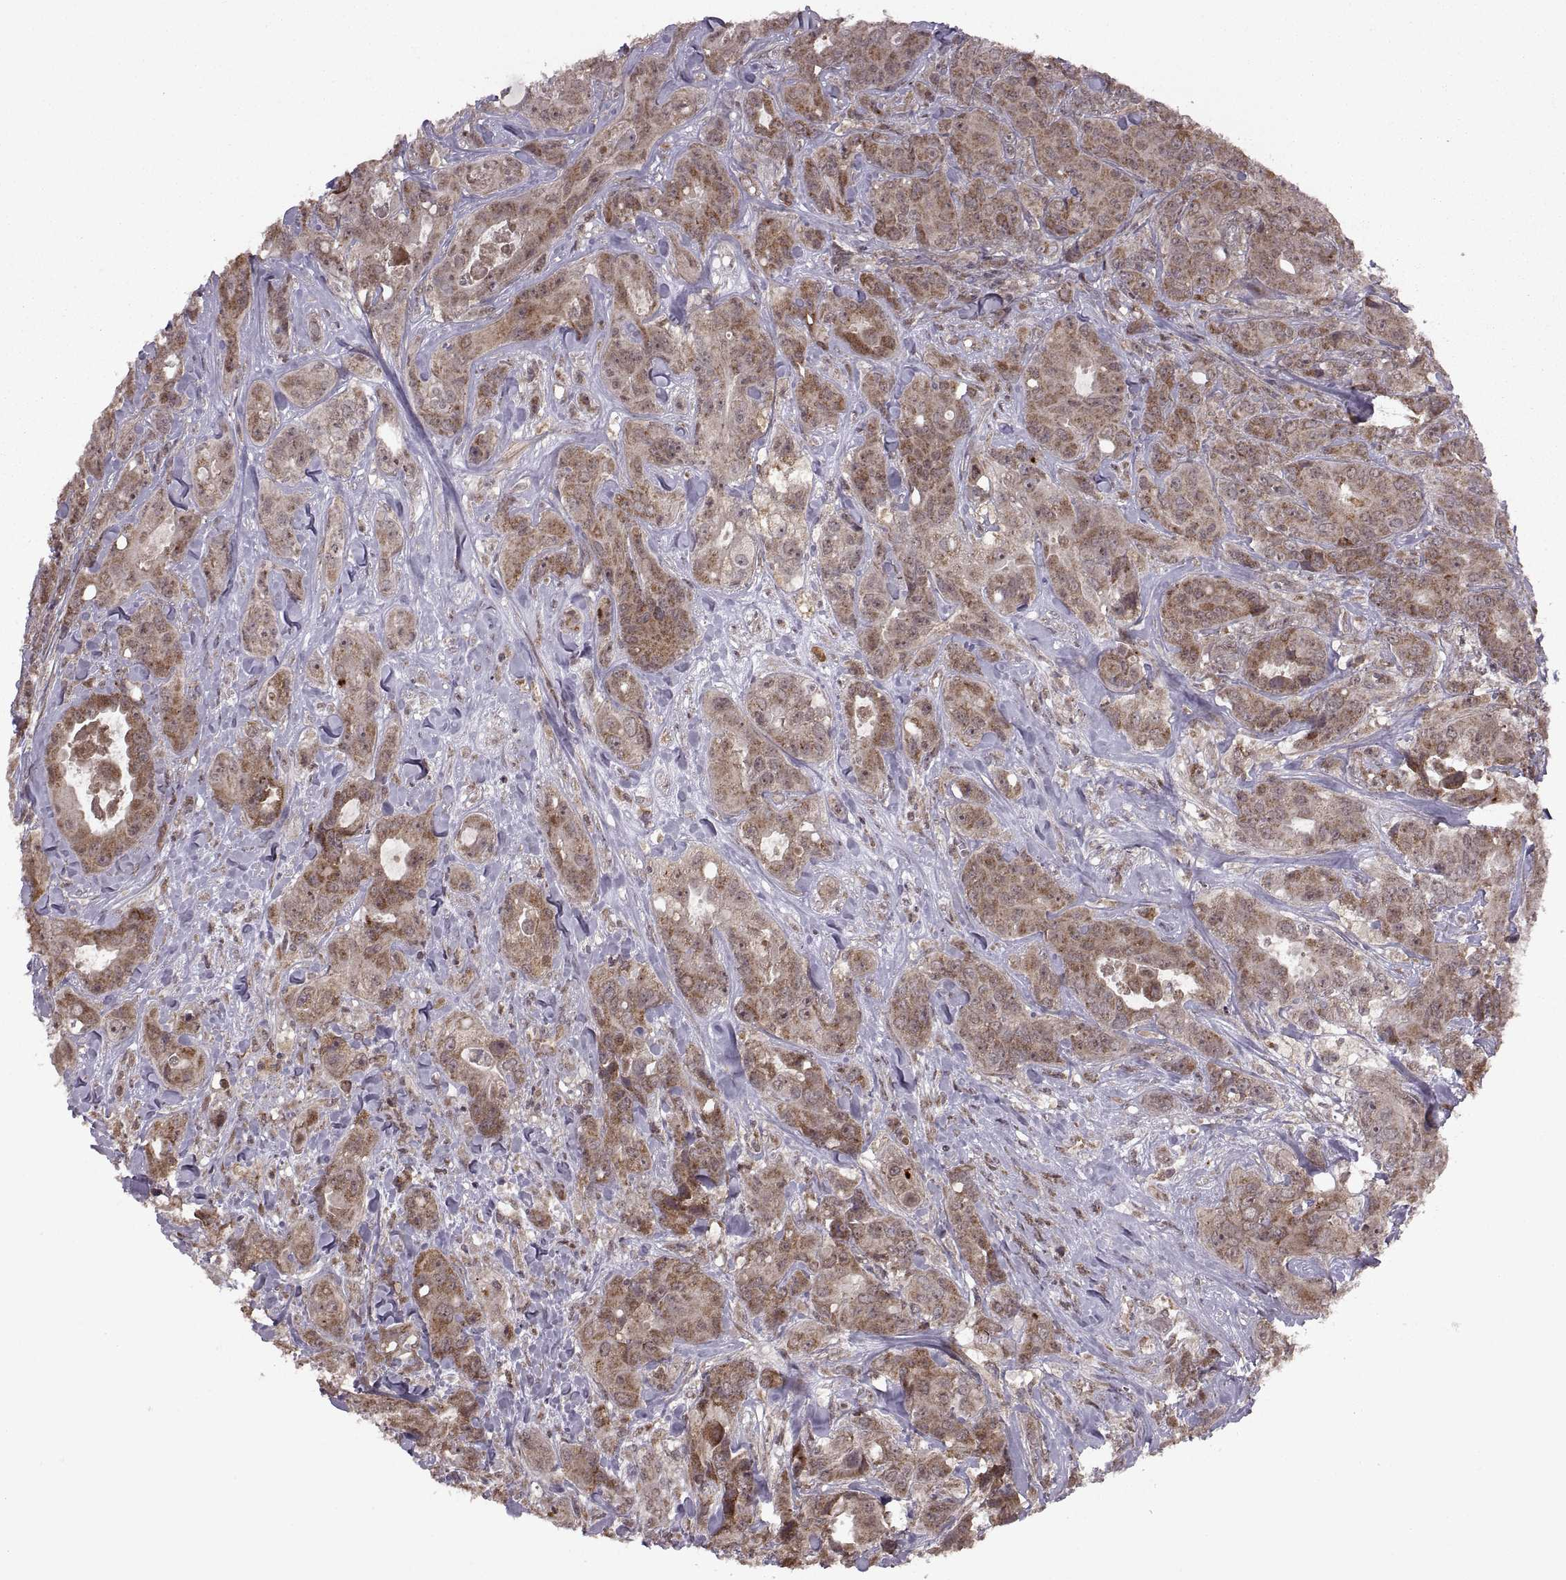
{"staining": {"intensity": "weak", "quantity": ">75%", "location": "cytoplasmic/membranous"}, "tissue": "breast cancer", "cell_type": "Tumor cells", "image_type": "cancer", "snomed": [{"axis": "morphology", "description": "Duct carcinoma"}, {"axis": "topography", "description": "Breast"}], "caption": "Protein staining demonstrates weak cytoplasmic/membranous staining in approximately >75% of tumor cells in breast cancer.", "gene": "PTOV1", "patient": {"sex": "female", "age": 43}}